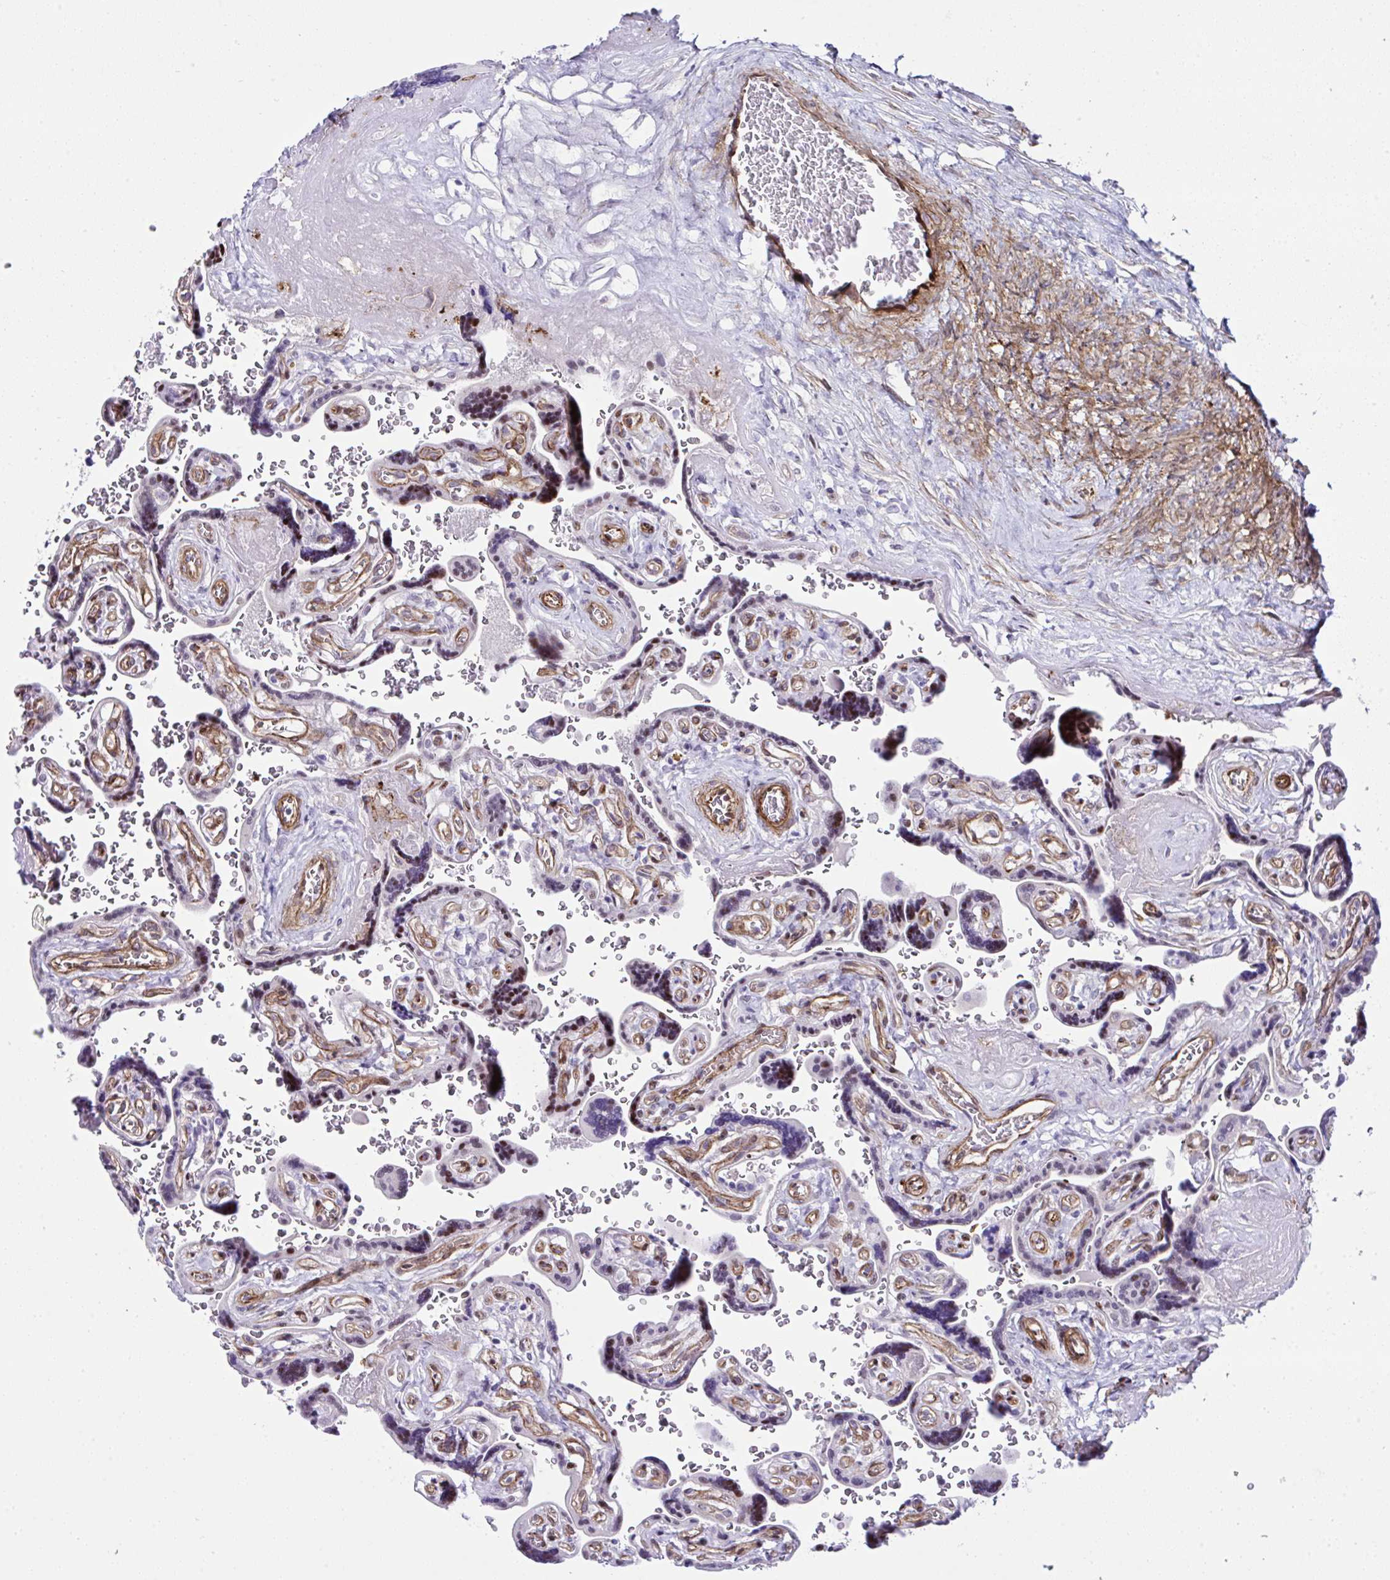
{"staining": {"intensity": "moderate", "quantity": "25%-75%", "location": "cytoplasmic/membranous"}, "tissue": "placenta", "cell_type": "Decidual cells", "image_type": "normal", "snomed": [{"axis": "morphology", "description": "Normal tissue, NOS"}, {"axis": "topography", "description": "Placenta"}], "caption": "Human placenta stained with a brown dye displays moderate cytoplasmic/membranous positive positivity in approximately 25%-75% of decidual cells.", "gene": "FBXO34", "patient": {"sex": "female", "age": 32}}